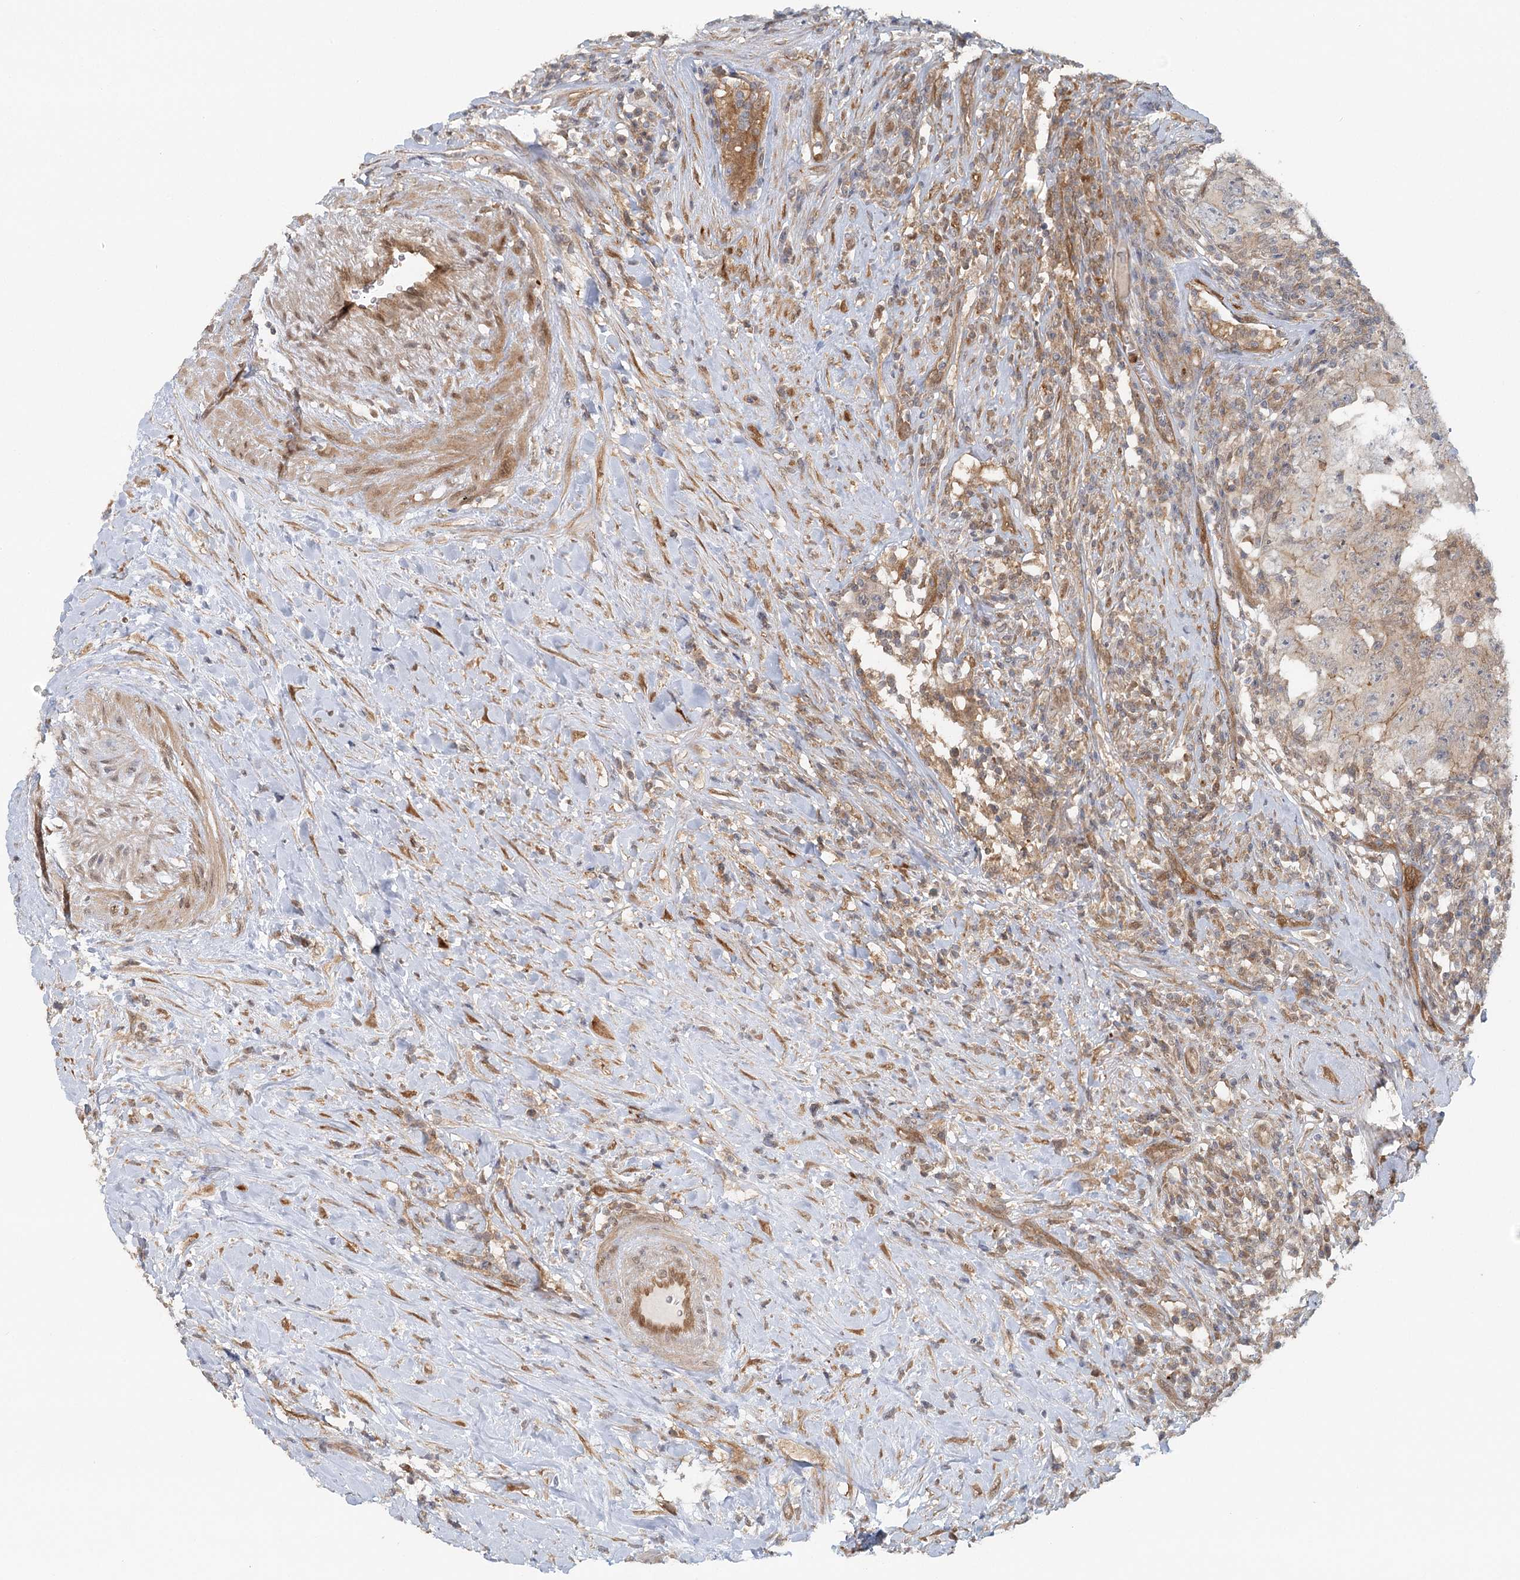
{"staining": {"intensity": "weak", "quantity": "<25%", "location": "cytoplasmic/membranous"}, "tissue": "testis cancer", "cell_type": "Tumor cells", "image_type": "cancer", "snomed": [{"axis": "morphology", "description": "Carcinoma, Embryonal, NOS"}, {"axis": "topography", "description": "Testis"}], "caption": "Immunohistochemistry histopathology image of human testis cancer (embryonal carcinoma) stained for a protein (brown), which demonstrates no expression in tumor cells.", "gene": "GBE1", "patient": {"sex": "male", "age": 26}}